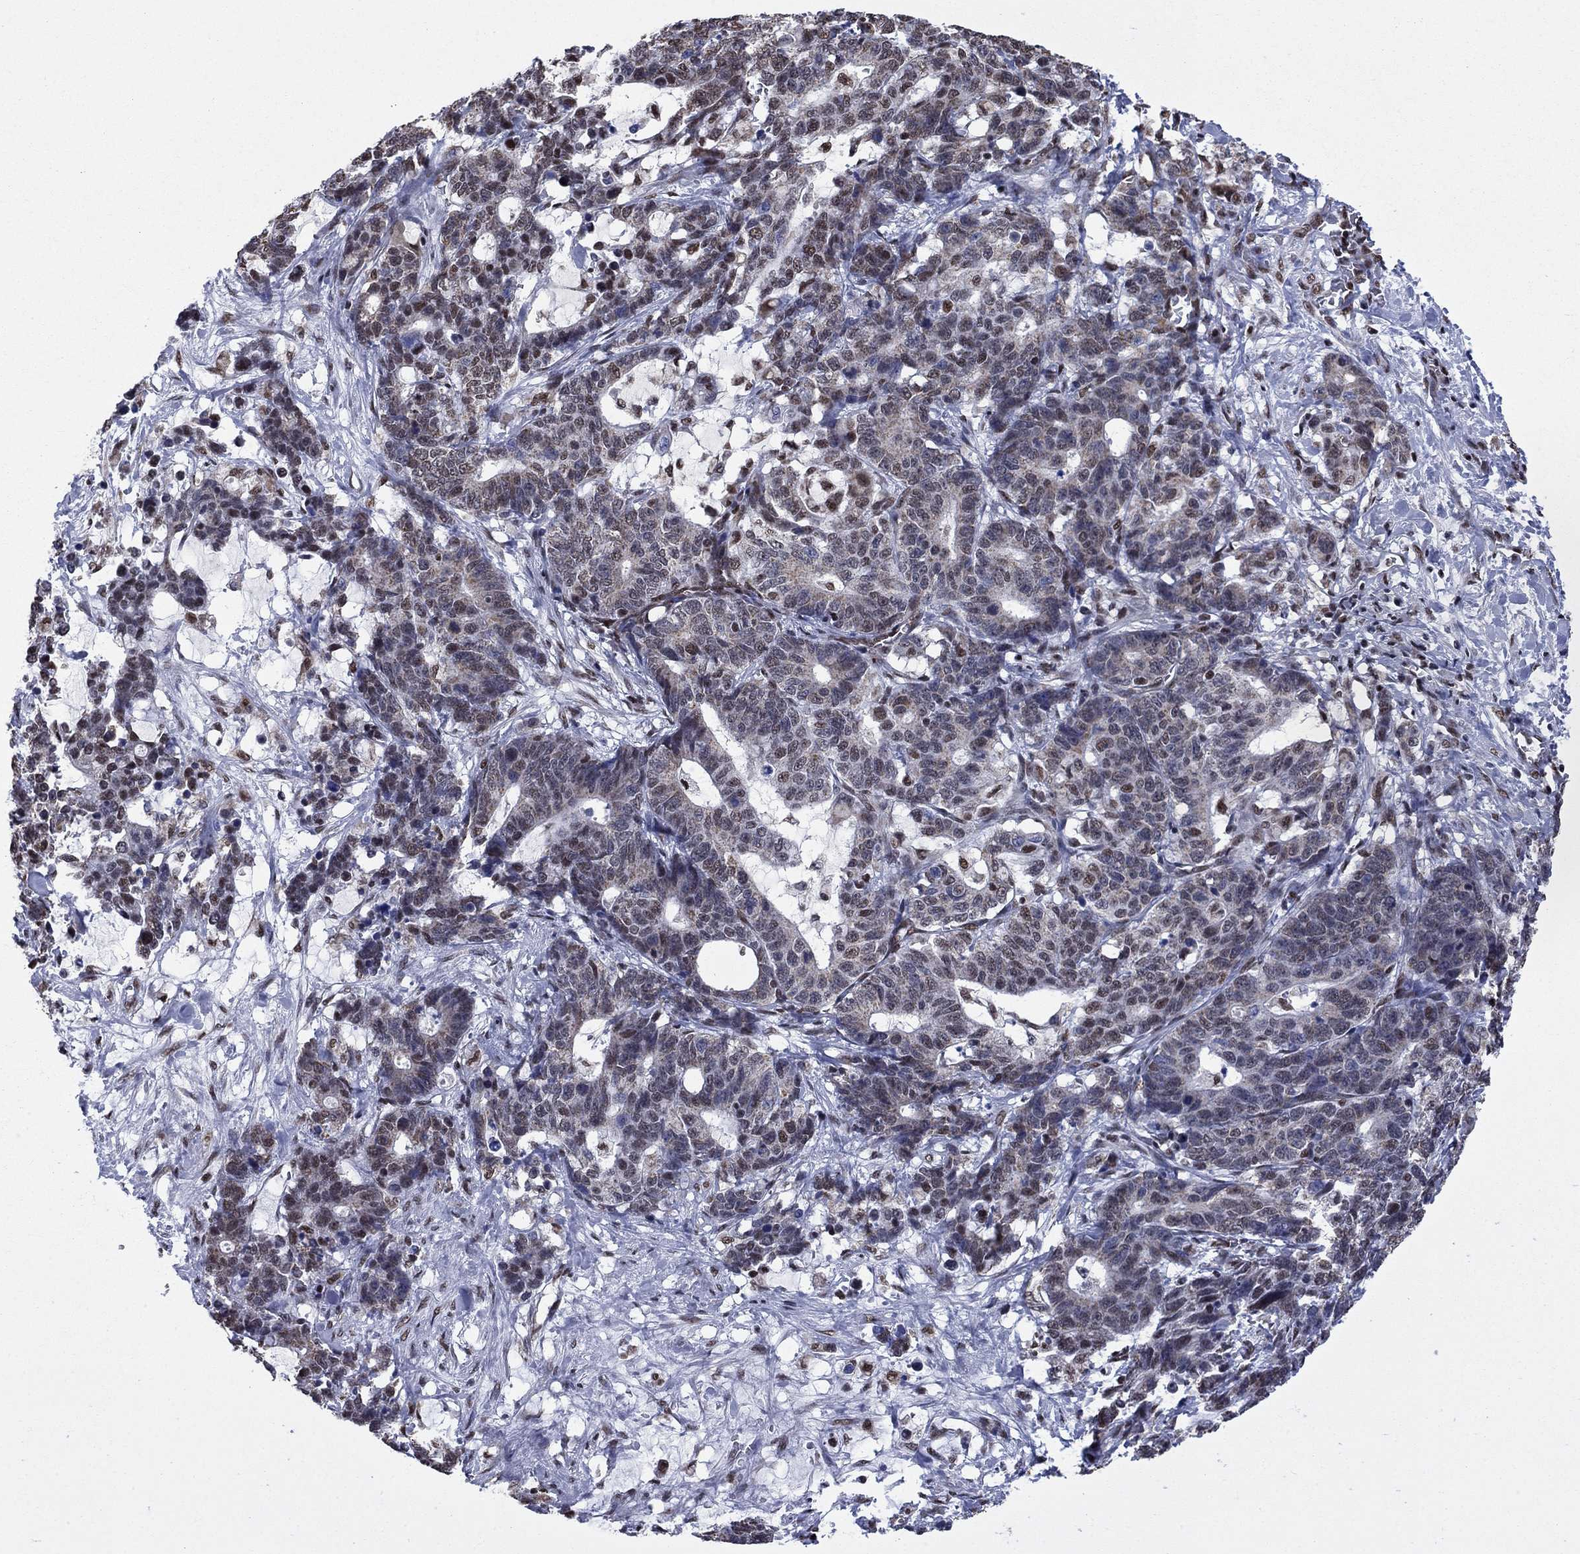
{"staining": {"intensity": "weak", "quantity": "<25%", "location": "cytoplasmic/membranous,nuclear"}, "tissue": "stomach cancer", "cell_type": "Tumor cells", "image_type": "cancer", "snomed": [{"axis": "morphology", "description": "Normal tissue, NOS"}, {"axis": "morphology", "description": "Adenocarcinoma, NOS"}, {"axis": "topography", "description": "Stomach"}], "caption": "The micrograph exhibits no staining of tumor cells in stomach cancer.", "gene": "N4BP2", "patient": {"sex": "female", "age": 64}}